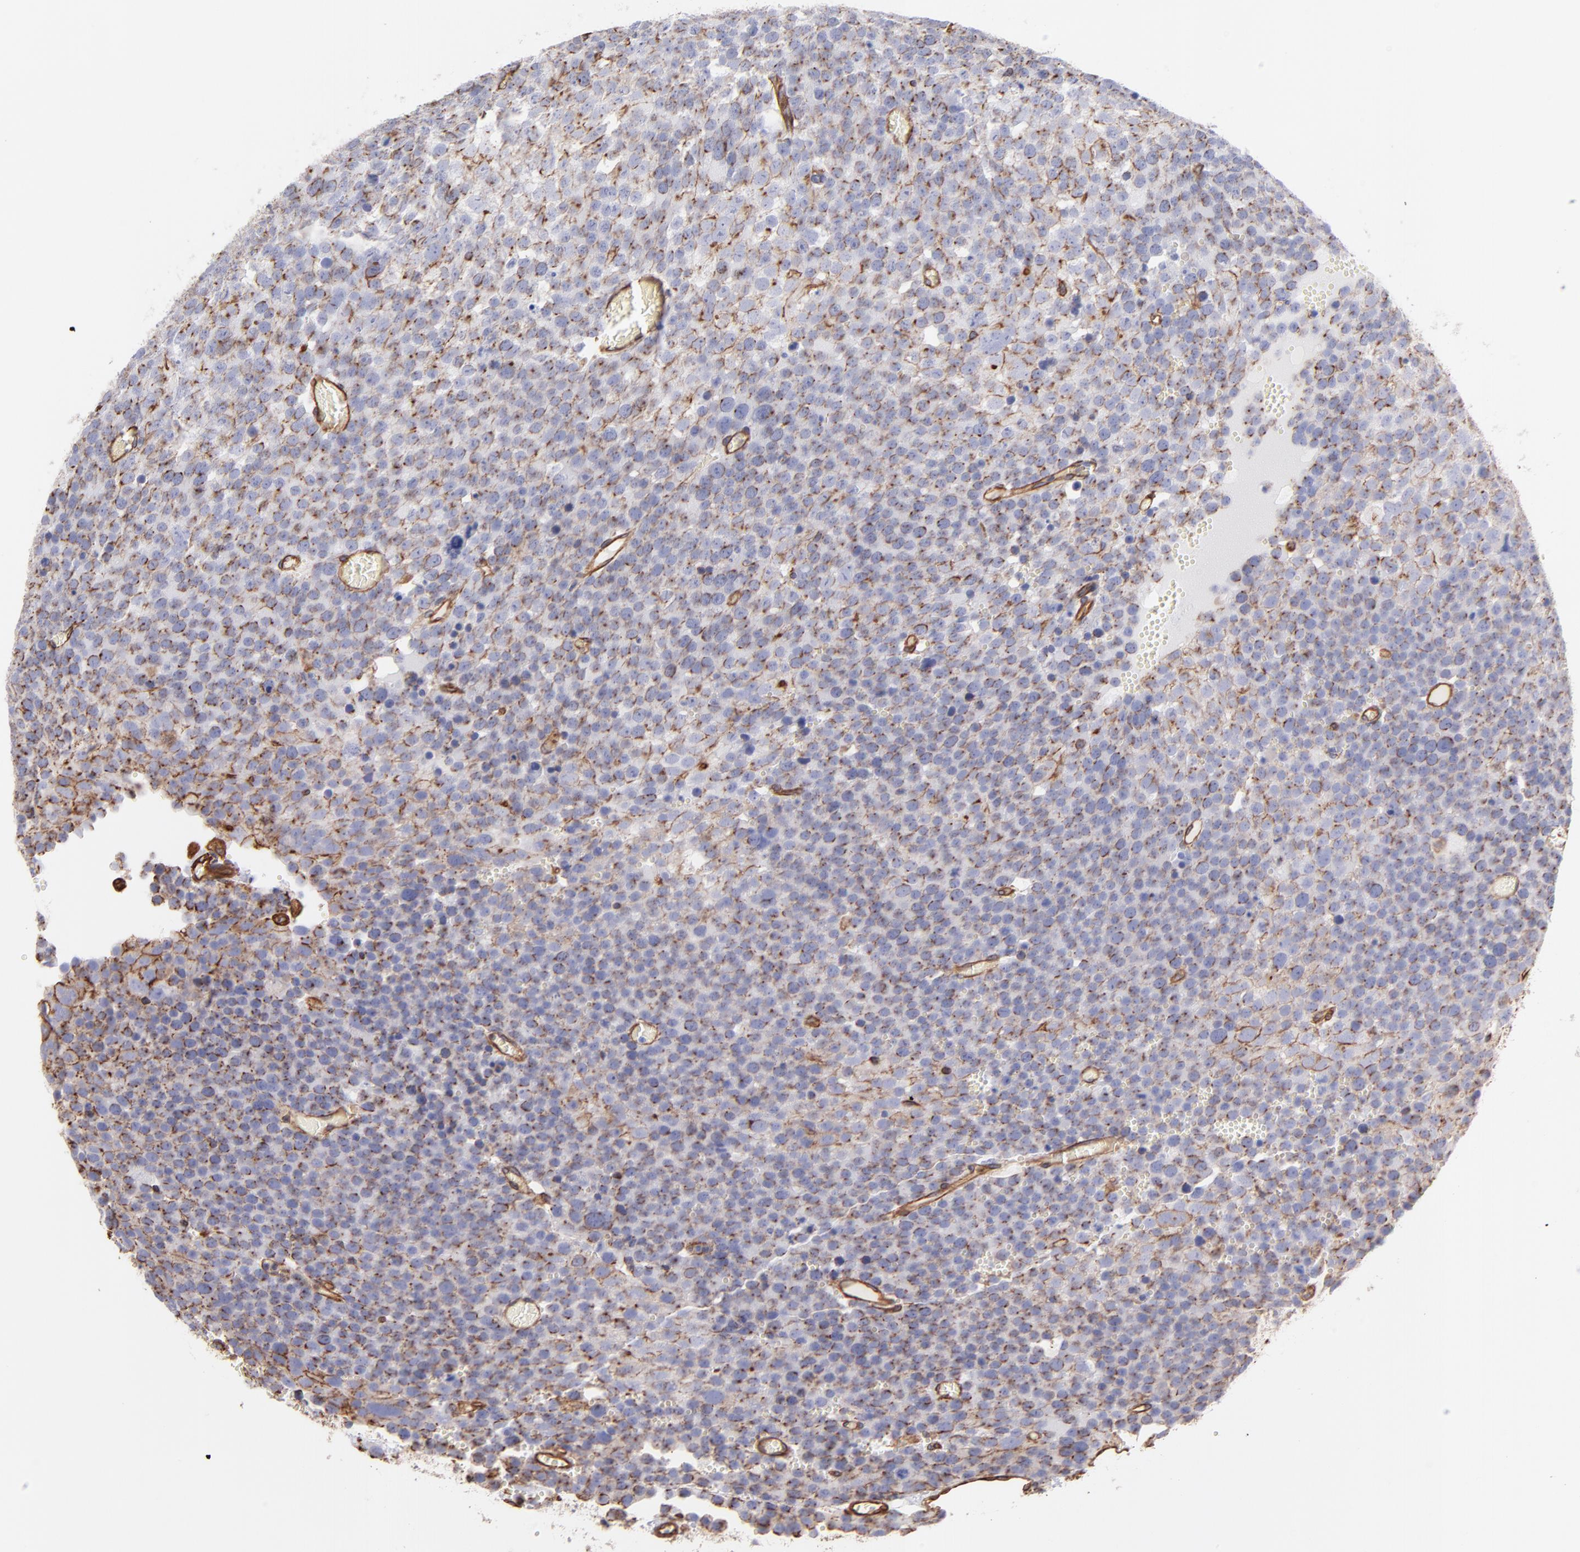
{"staining": {"intensity": "weak", "quantity": "25%-75%", "location": "cytoplasmic/membranous"}, "tissue": "testis cancer", "cell_type": "Tumor cells", "image_type": "cancer", "snomed": [{"axis": "morphology", "description": "Seminoma, NOS"}, {"axis": "topography", "description": "Testis"}], "caption": "Tumor cells exhibit low levels of weak cytoplasmic/membranous expression in approximately 25%-75% of cells in seminoma (testis).", "gene": "PLEC", "patient": {"sex": "male", "age": 71}}